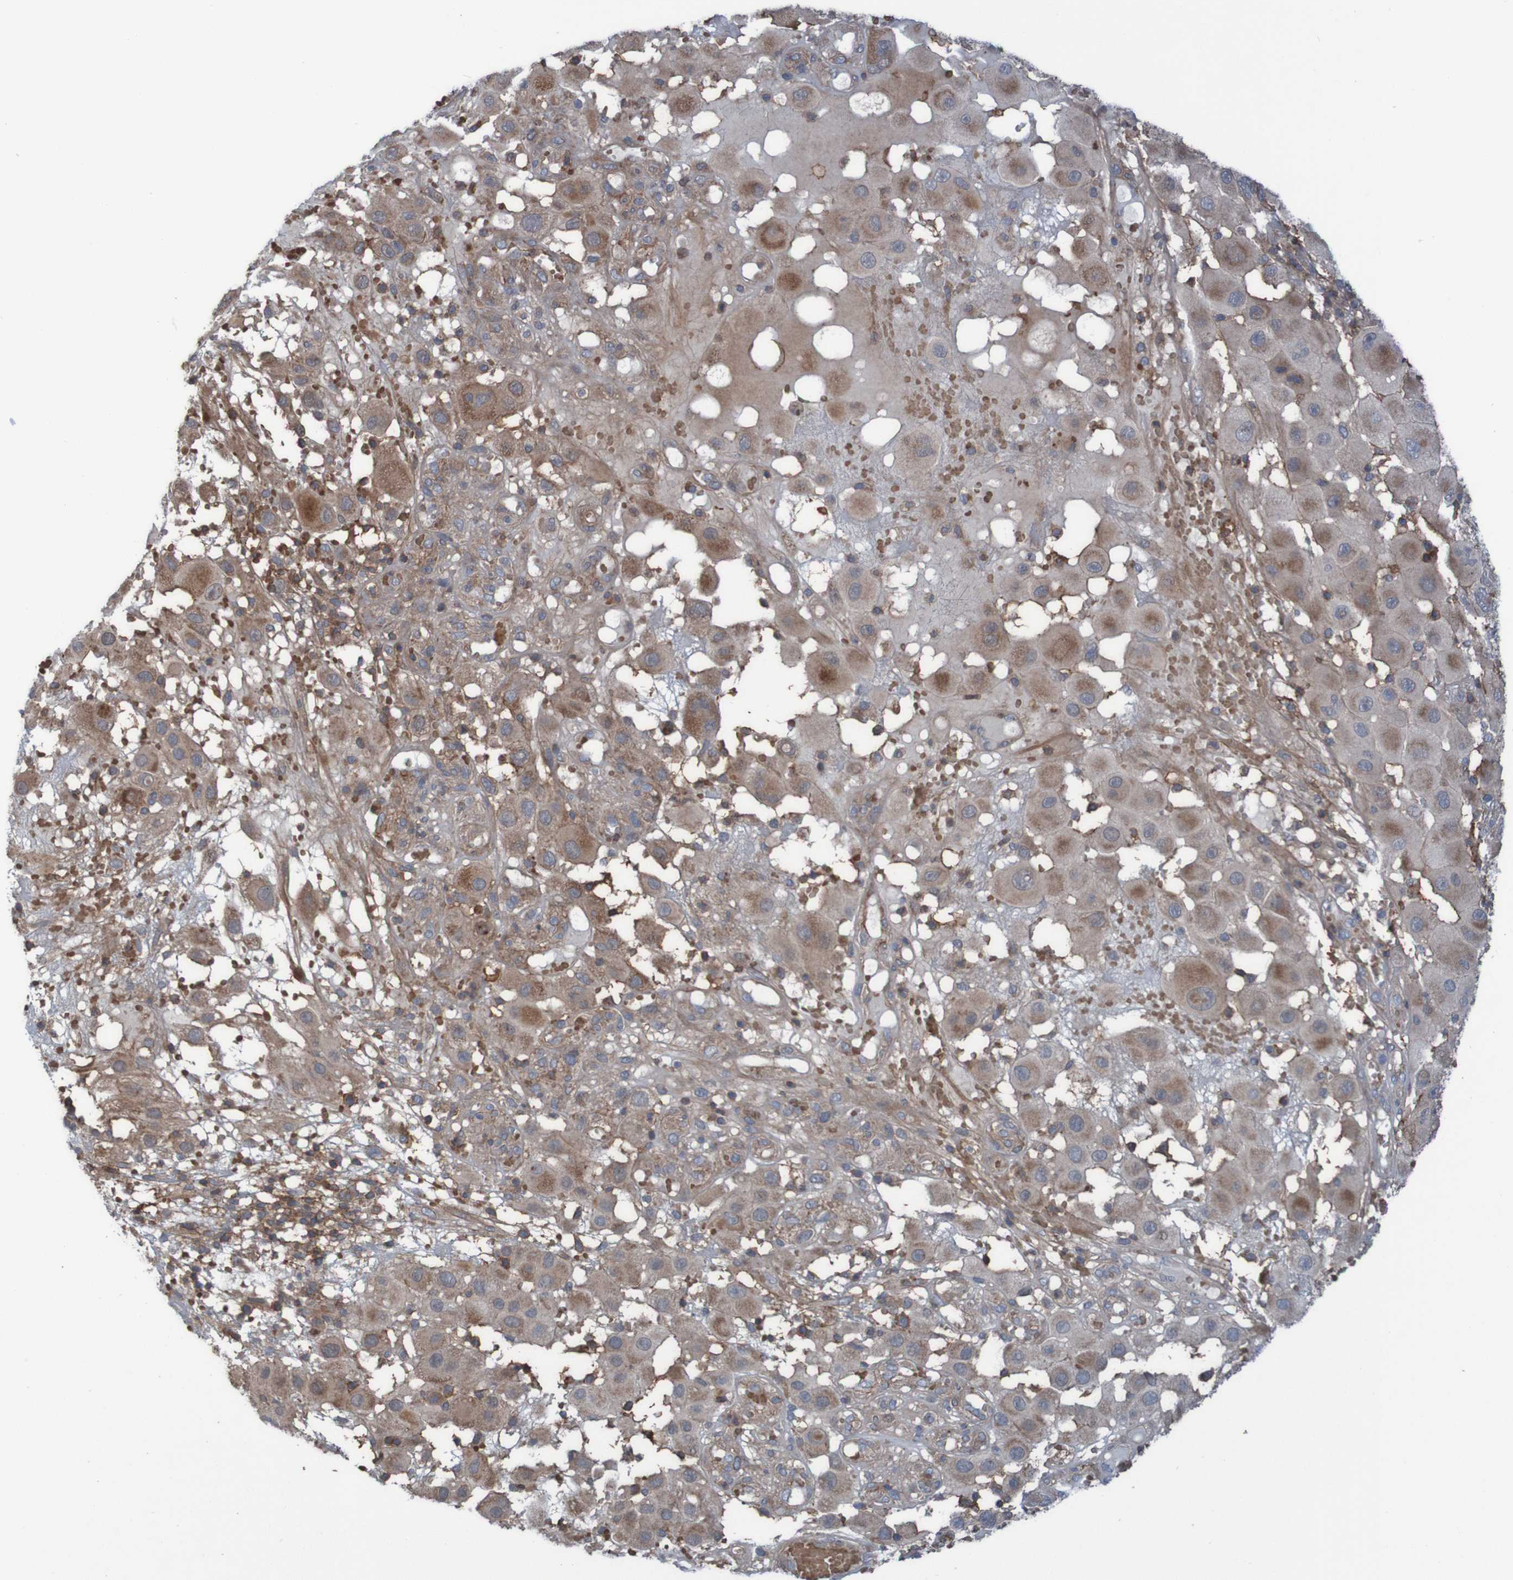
{"staining": {"intensity": "moderate", "quantity": ">75%", "location": "cytoplasmic/membranous"}, "tissue": "melanoma", "cell_type": "Tumor cells", "image_type": "cancer", "snomed": [{"axis": "morphology", "description": "Malignant melanoma, NOS"}, {"axis": "topography", "description": "Skin"}], "caption": "A brown stain highlights moderate cytoplasmic/membranous expression of a protein in melanoma tumor cells. The staining was performed using DAB, with brown indicating positive protein expression. Nuclei are stained blue with hematoxylin.", "gene": "PDGFB", "patient": {"sex": "female", "age": 81}}